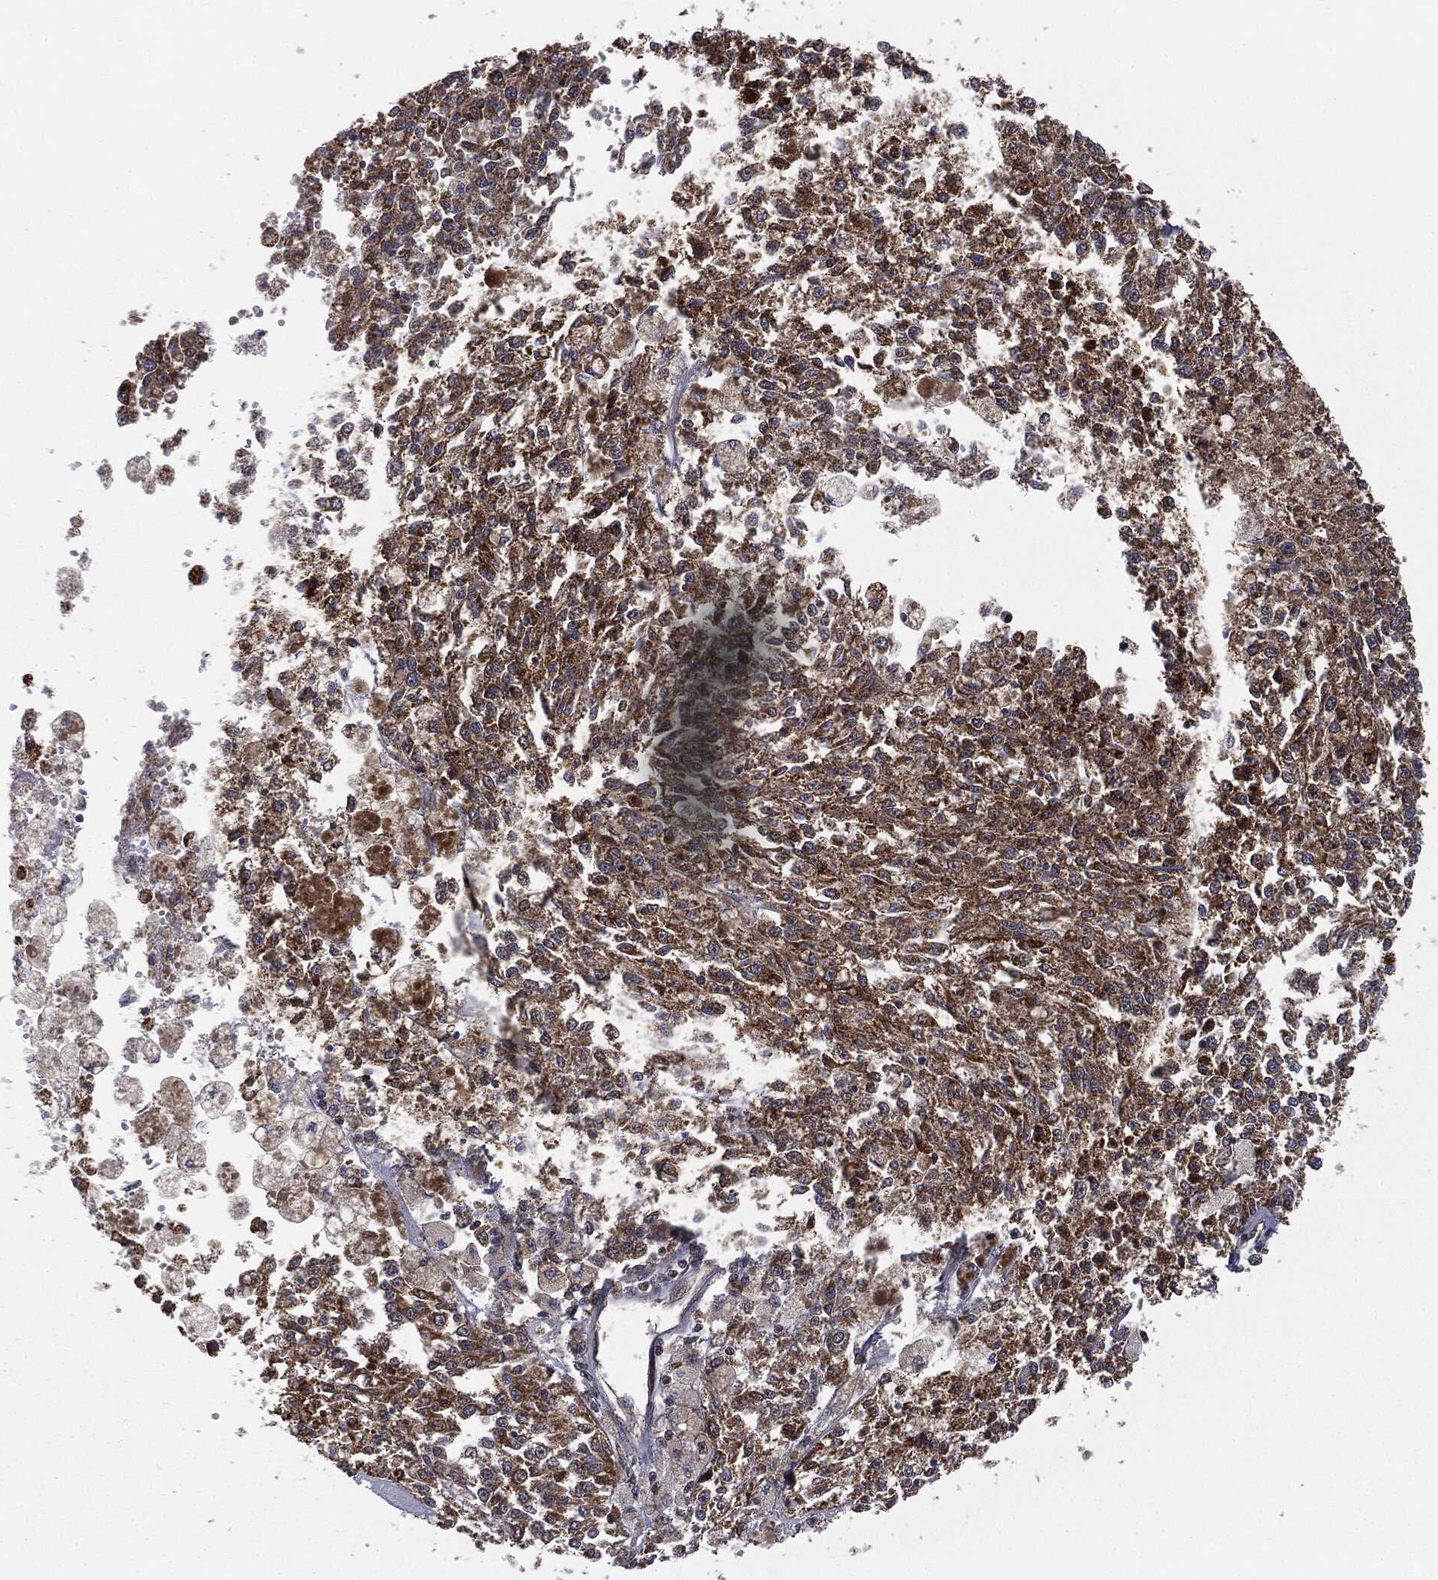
{"staining": {"intensity": "strong", "quantity": ">75%", "location": "cytoplasmic/membranous"}, "tissue": "melanoma", "cell_type": "Tumor cells", "image_type": "cancer", "snomed": [{"axis": "morphology", "description": "Malignant melanoma, Metastatic site"}, {"axis": "topography", "description": "Lymph node"}], "caption": "This micrograph shows IHC staining of human melanoma, with high strong cytoplasmic/membranous expression in about >75% of tumor cells.", "gene": "MTOR", "patient": {"sex": "female", "age": 64}}